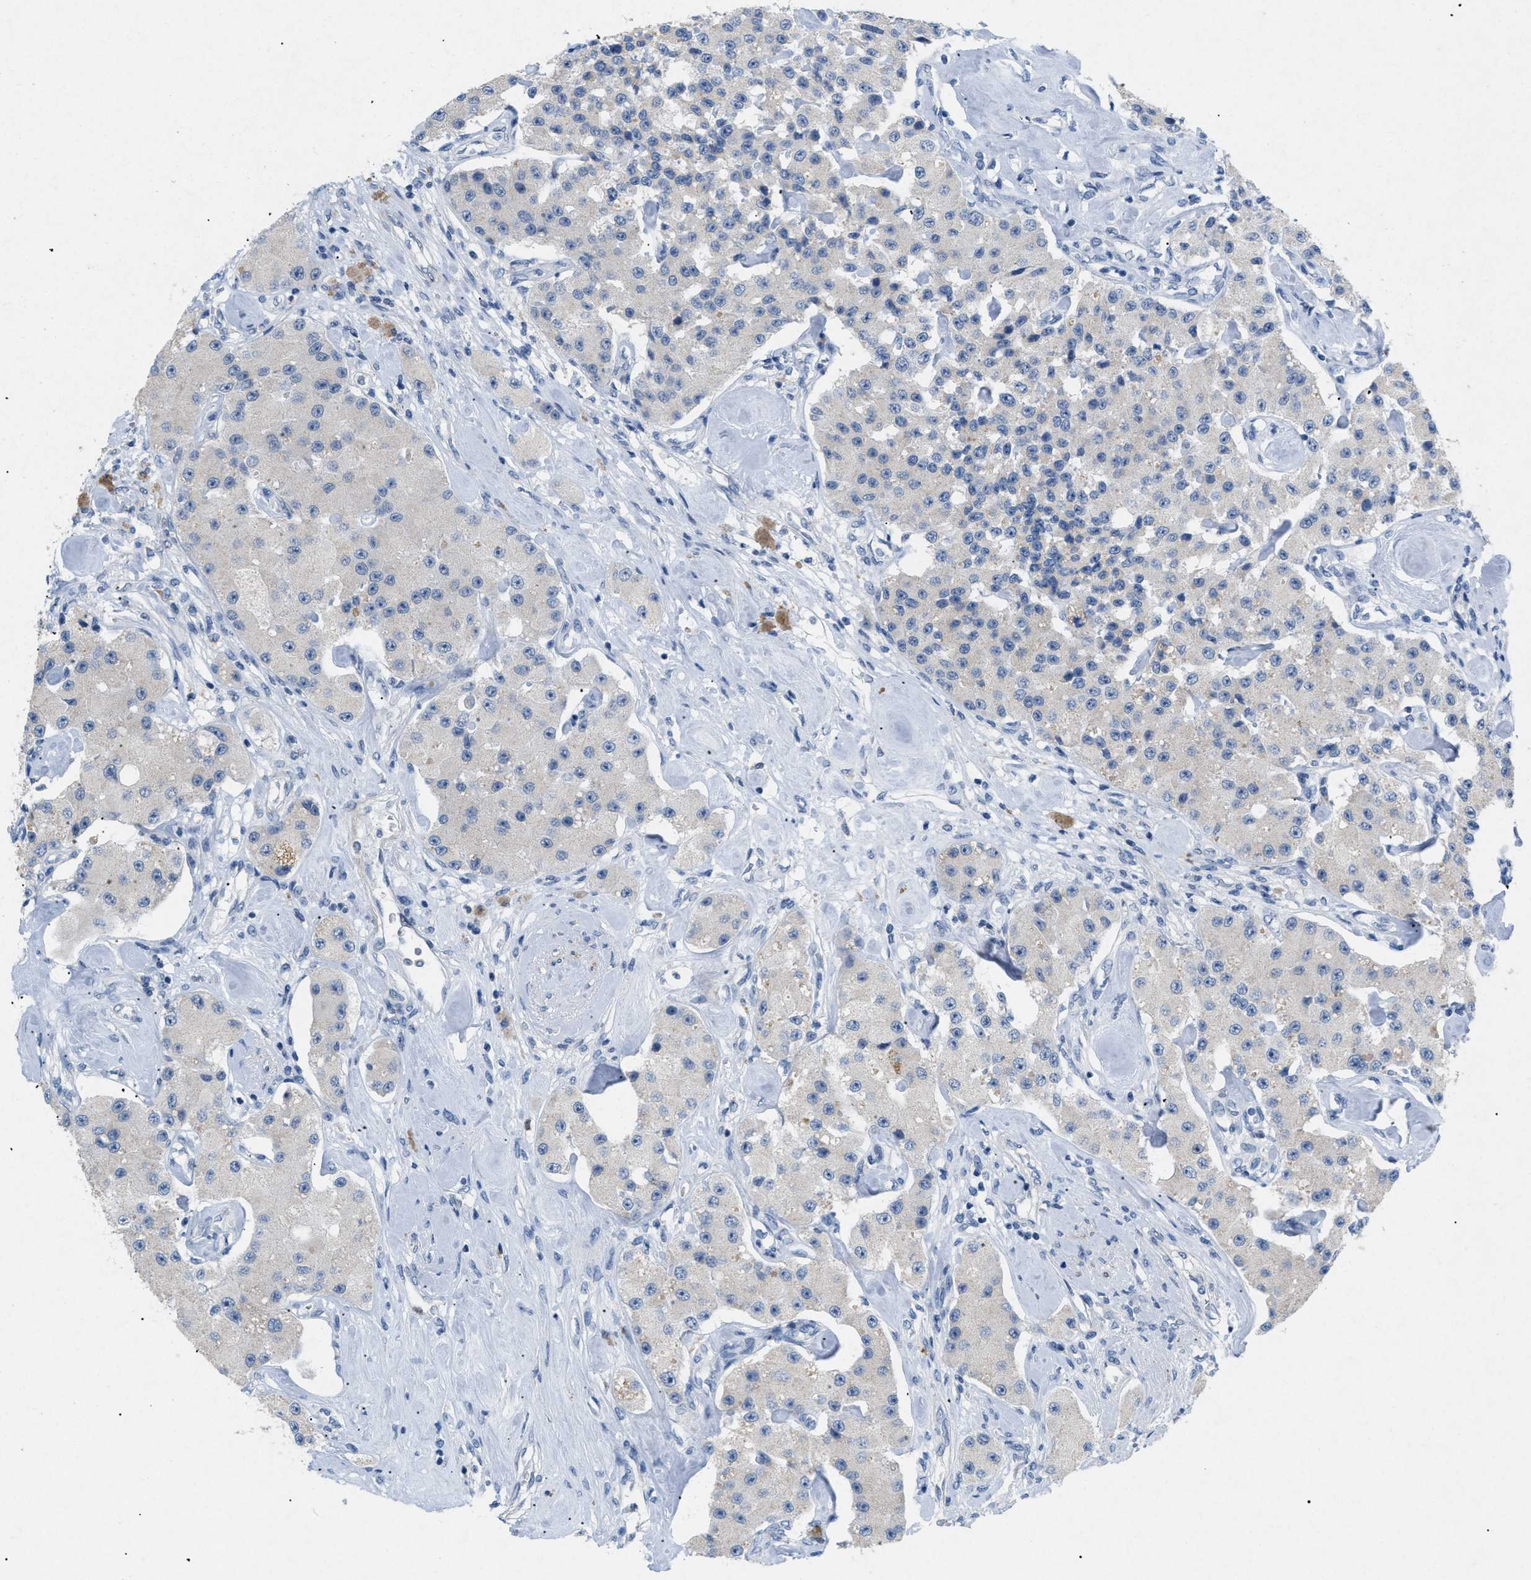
{"staining": {"intensity": "negative", "quantity": "none", "location": "none"}, "tissue": "carcinoid", "cell_type": "Tumor cells", "image_type": "cancer", "snomed": [{"axis": "morphology", "description": "Carcinoid, malignant, NOS"}, {"axis": "topography", "description": "Pancreas"}], "caption": "Photomicrograph shows no protein positivity in tumor cells of carcinoid (malignant) tissue.", "gene": "TASOR", "patient": {"sex": "male", "age": 41}}